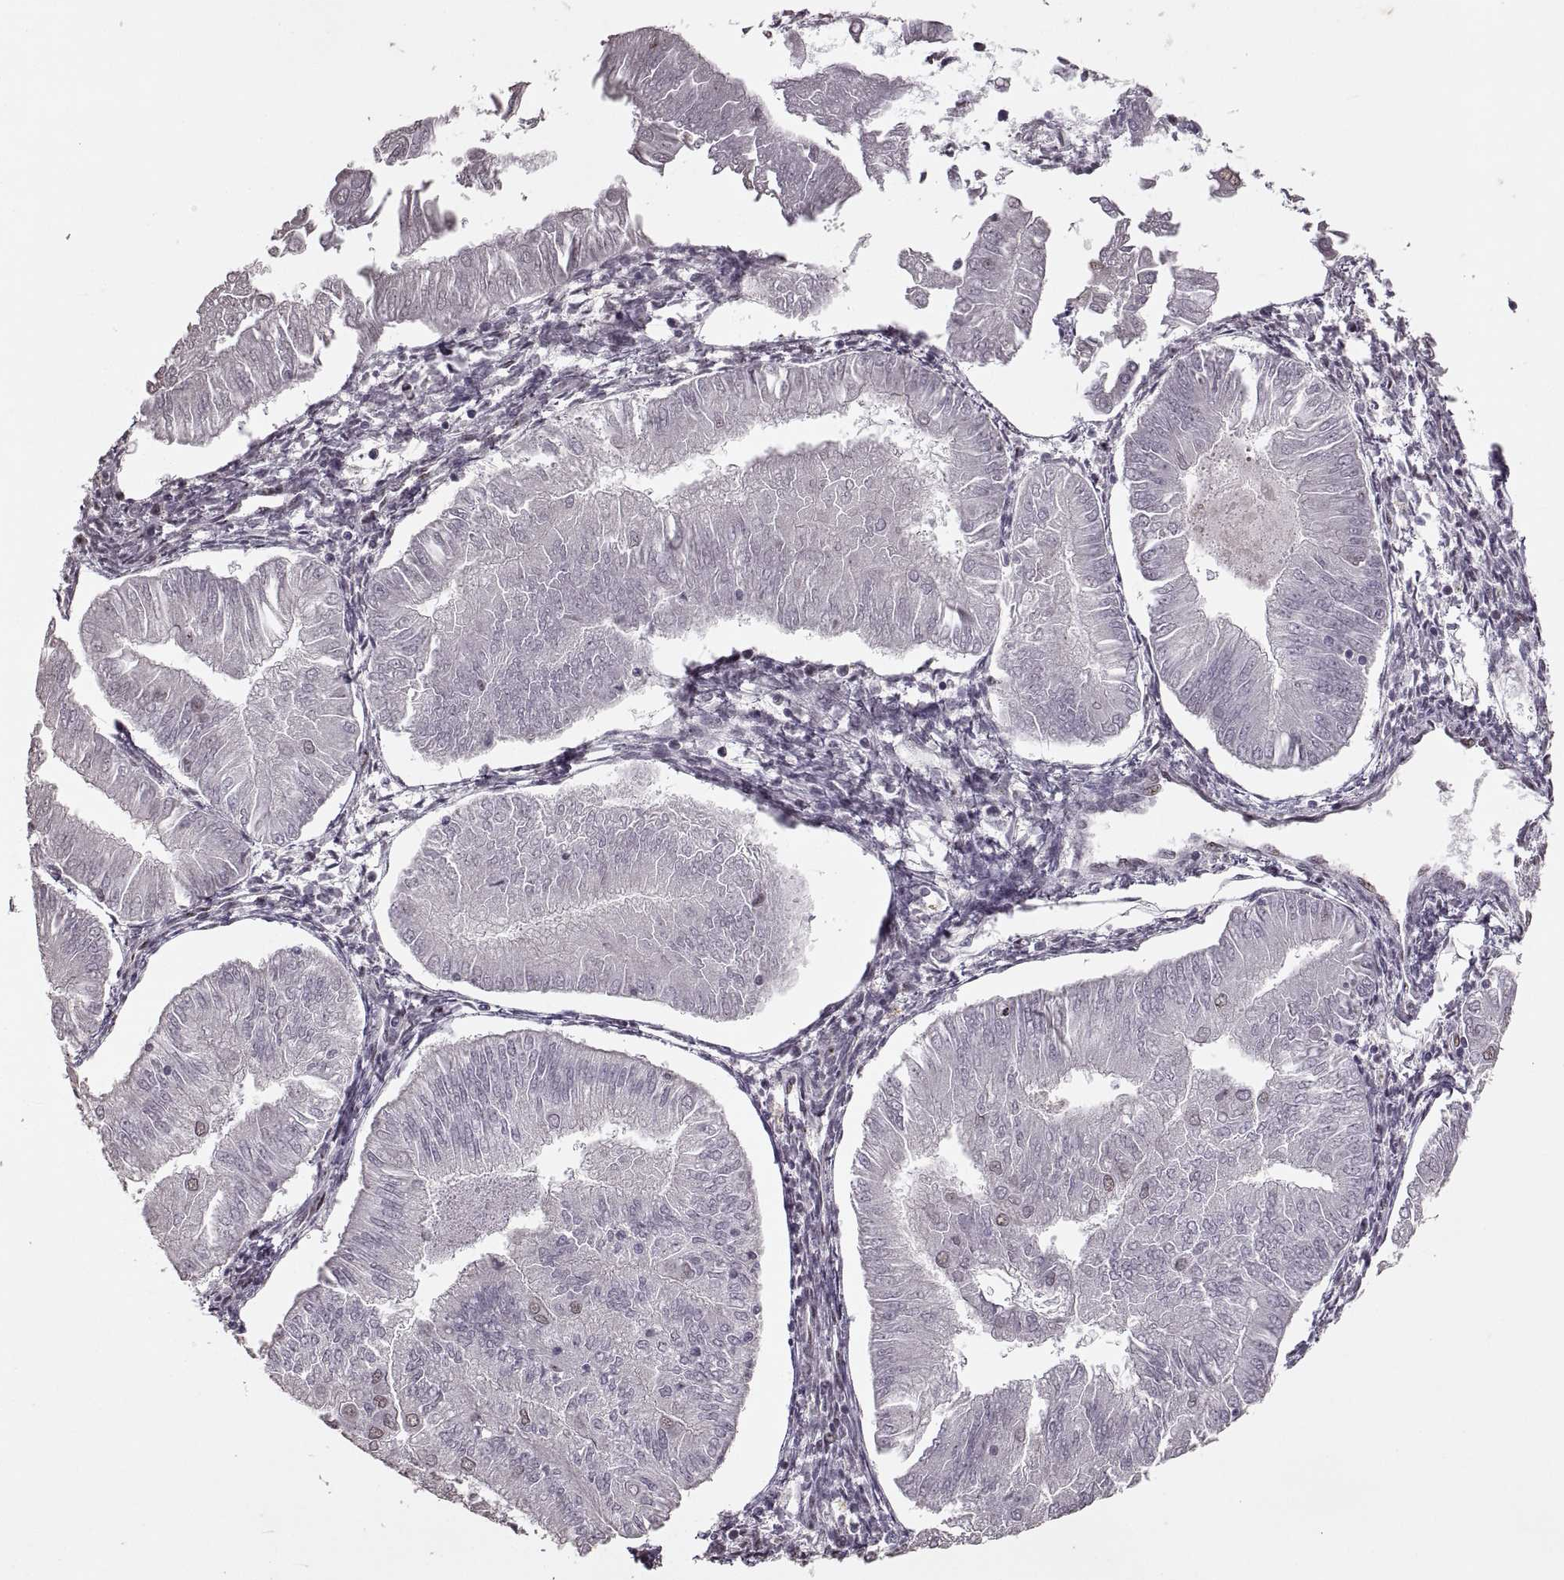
{"staining": {"intensity": "negative", "quantity": "none", "location": "none"}, "tissue": "endometrial cancer", "cell_type": "Tumor cells", "image_type": "cancer", "snomed": [{"axis": "morphology", "description": "Adenocarcinoma, NOS"}, {"axis": "topography", "description": "Endometrium"}], "caption": "Endometrial adenocarcinoma stained for a protein using immunohistochemistry displays no staining tumor cells.", "gene": "PALS1", "patient": {"sex": "female", "age": 53}}